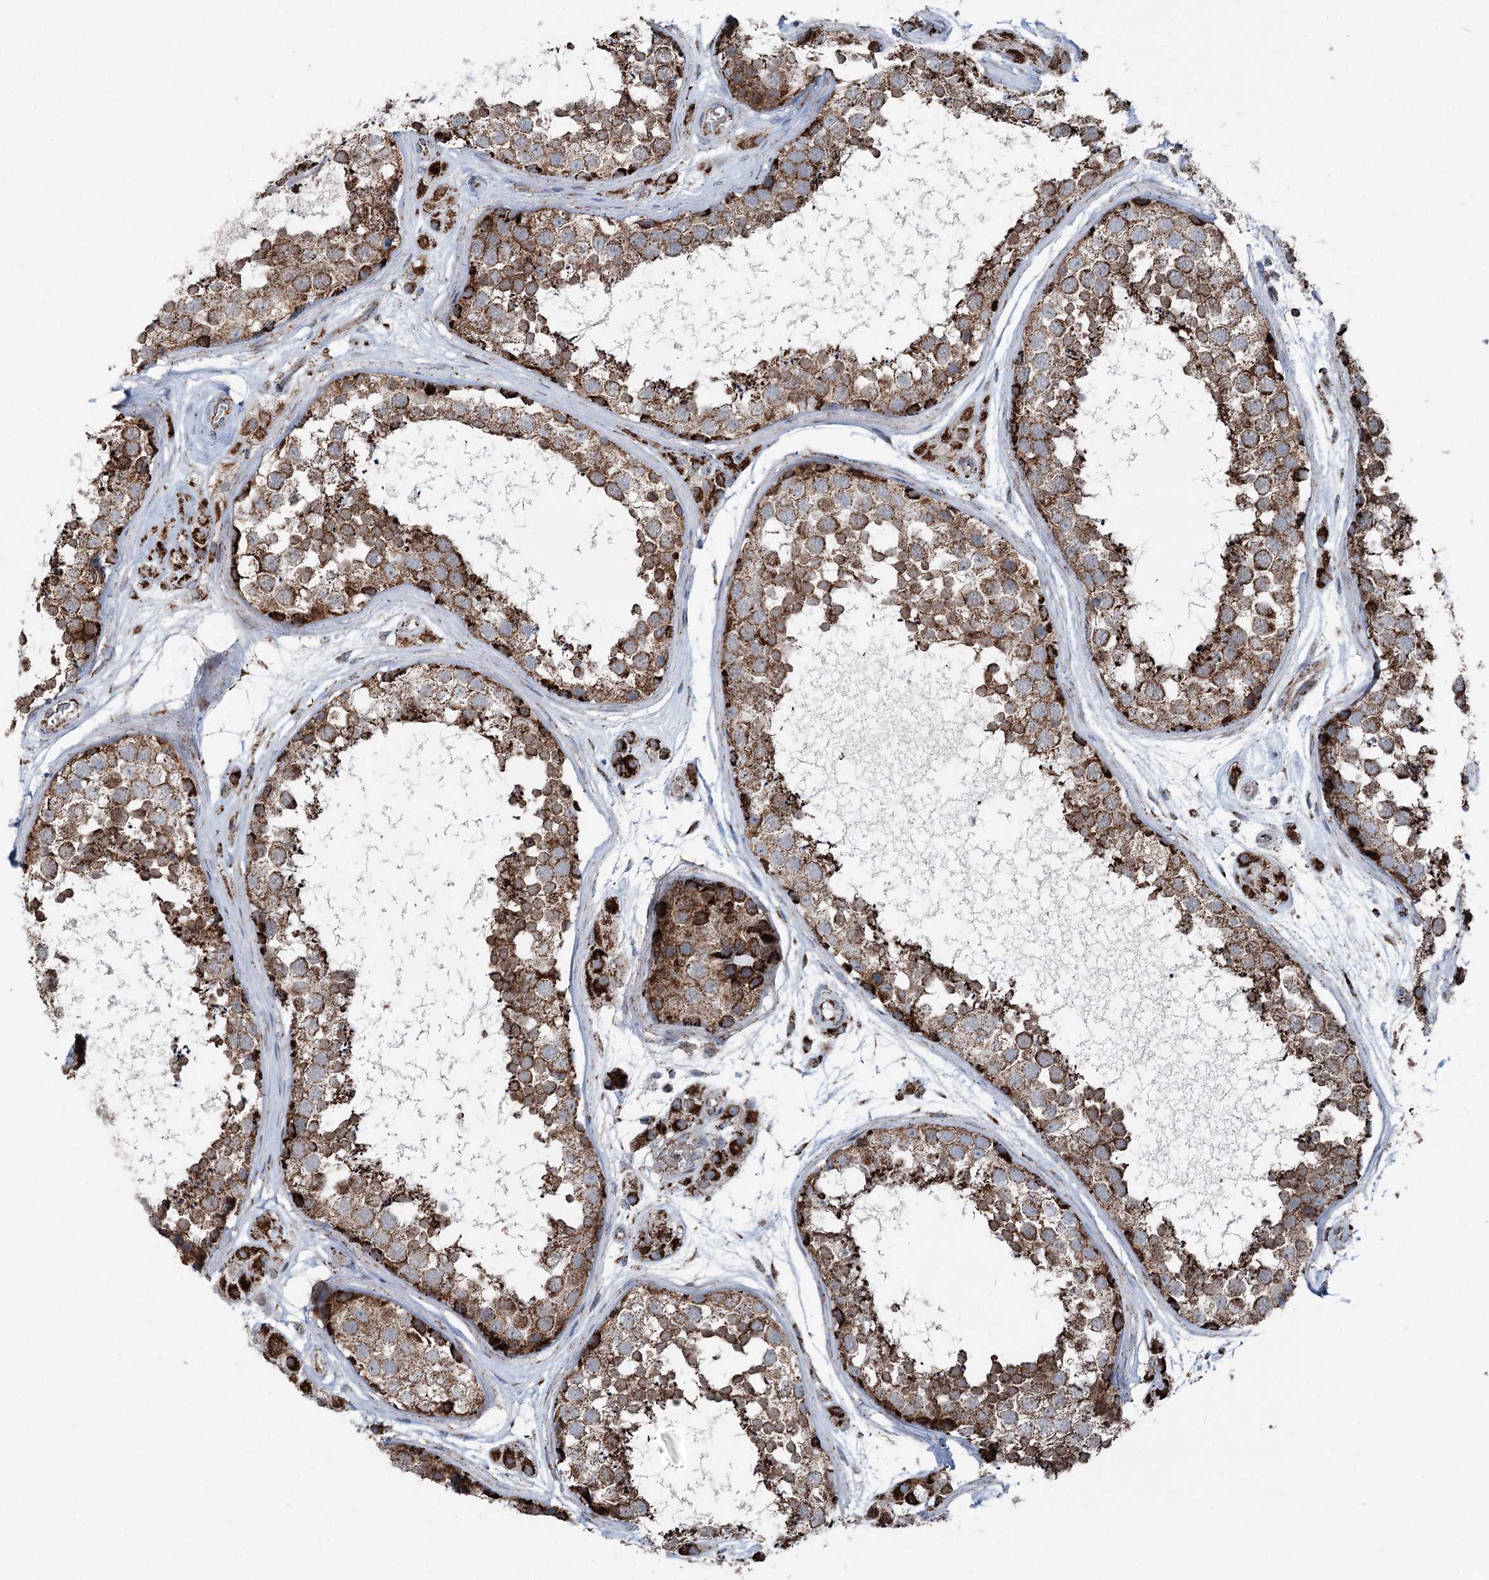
{"staining": {"intensity": "strong", "quantity": ">75%", "location": "cytoplasmic/membranous"}, "tissue": "testis", "cell_type": "Cells in seminiferous ducts", "image_type": "normal", "snomed": [{"axis": "morphology", "description": "Normal tissue, NOS"}, {"axis": "topography", "description": "Testis"}], "caption": "Approximately >75% of cells in seminiferous ducts in unremarkable testis display strong cytoplasmic/membranous protein positivity as visualized by brown immunohistochemical staining.", "gene": "UCN3", "patient": {"sex": "male", "age": 56}}